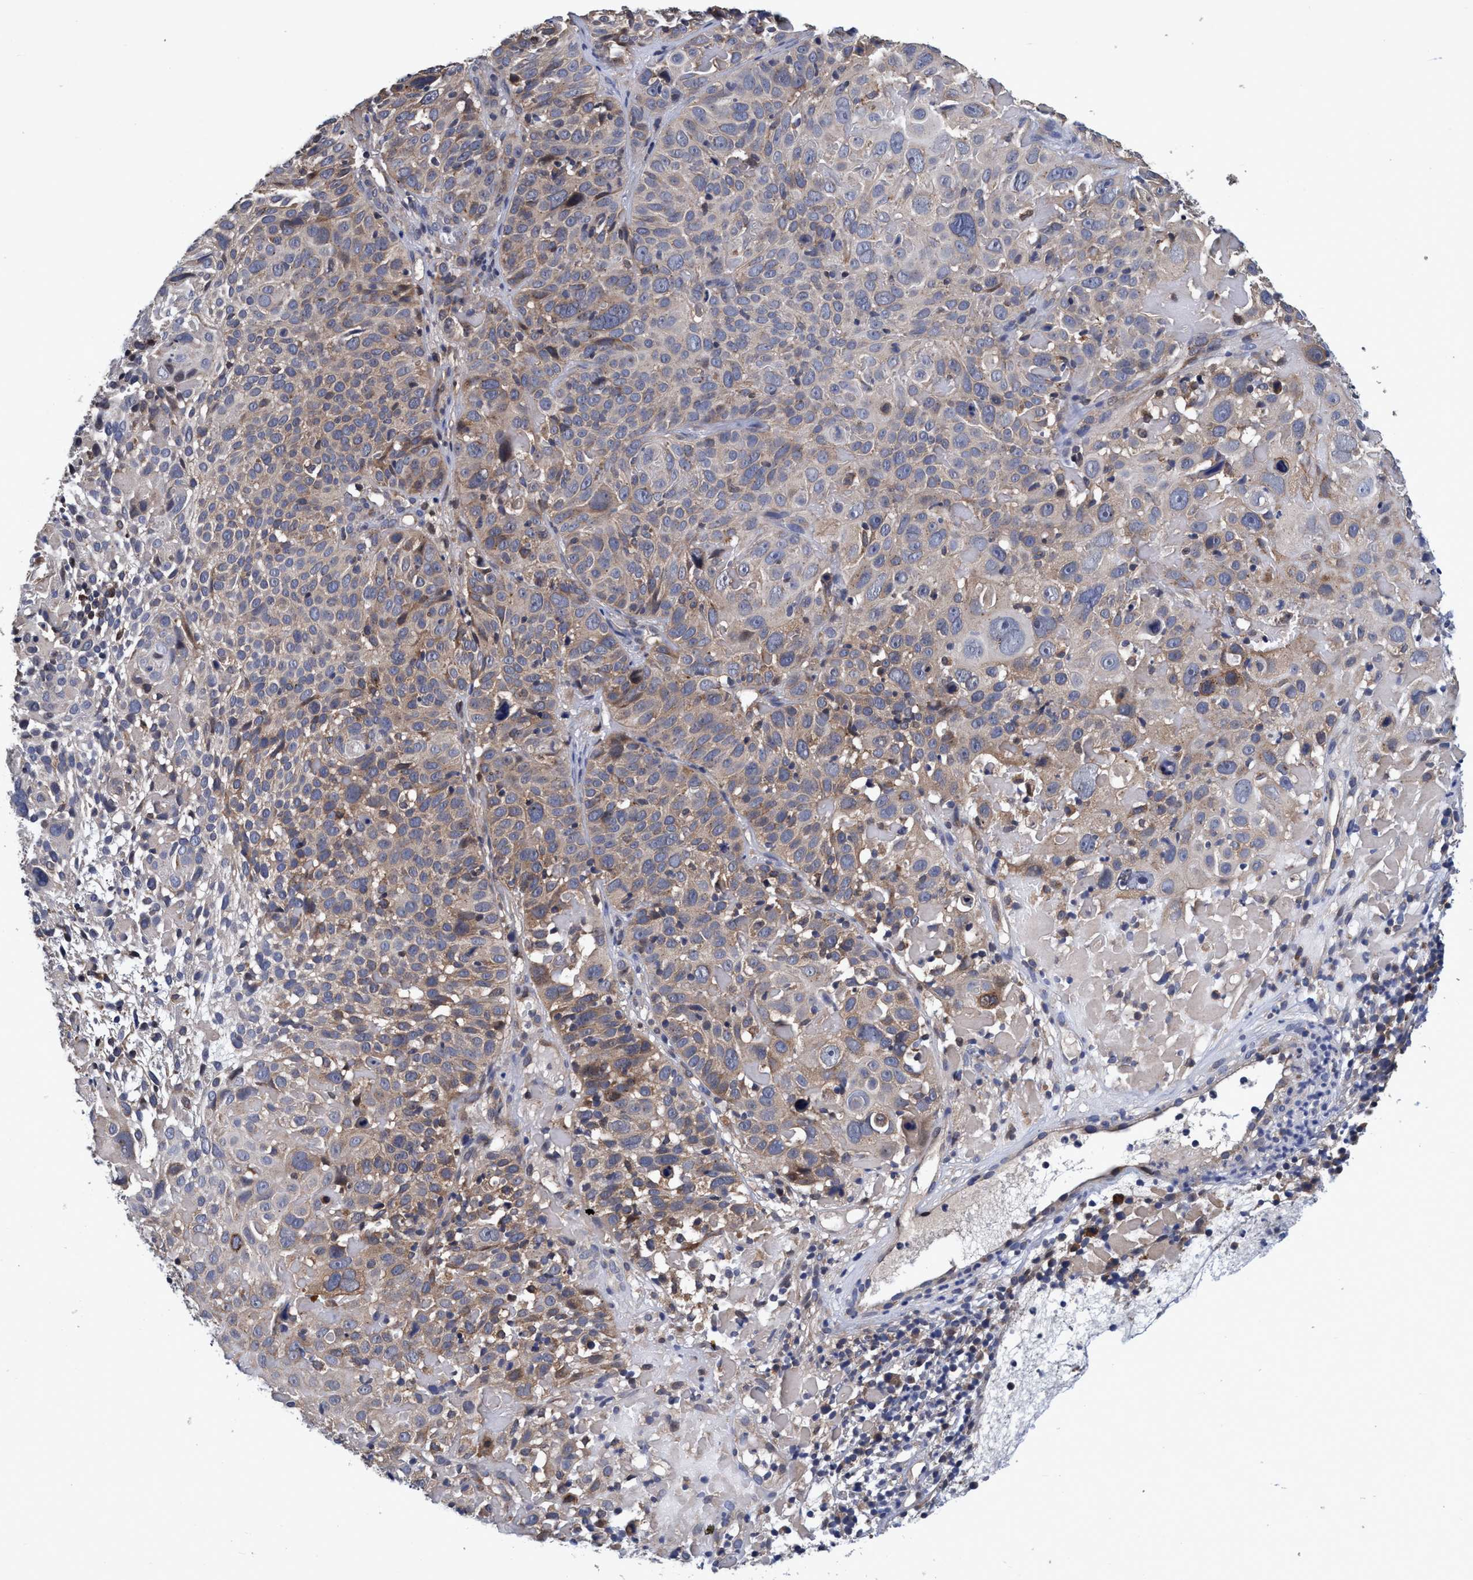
{"staining": {"intensity": "weak", "quantity": "<25%", "location": "cytoplasmic/membranous"}, "tissue": "cervical cancer", "cell_type": "Tumor cells", "image_type": "cancer", "snomed": [{"axis": "morphology", "description": "Squamous cell carcinoma, NOS"}, {"axis": "topography", "description": "Cervix"}], "caption": "This histopathology image is of cervical squamous cell carcinoma stained with IHC to label a protein in brown with the nuclei are counter-stained blue. There is no positivity in tumor cells. (DAB (3,3'-diaminobenzidine) IHC, high magnification).", "gene": "CALCOCO2", "patient": {"sex": "female", "age": 74}}